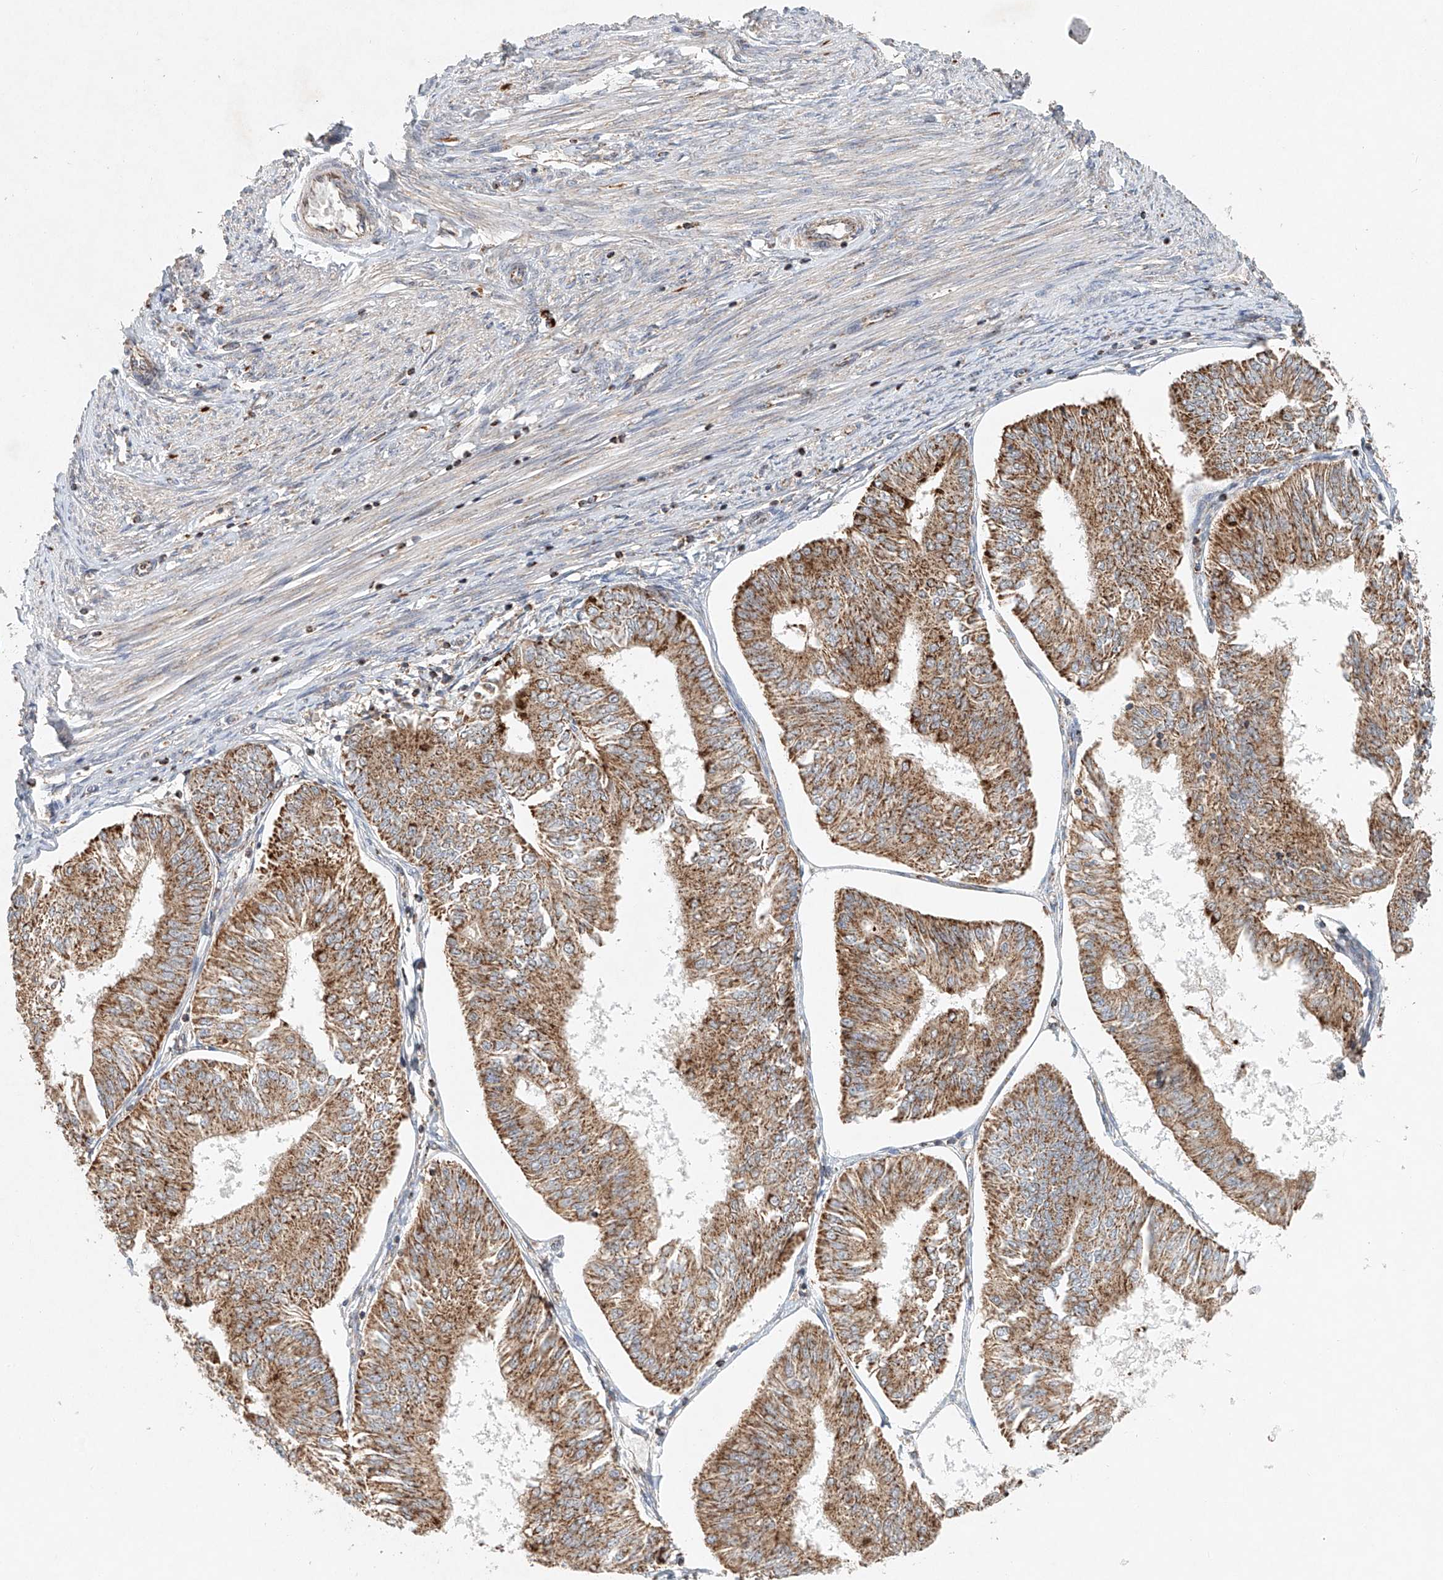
{"staining": {"intensity": "moderate", "quantity": ">75%", "location": "cytoplasmic/membranous"}, "tissue": "endometrial cancer", "cell_type": "Tumor cells", "image_type": "cancer", "snomed": [{"axis": "morphology", "description": "Adenocarcinoma, NOS"}, {"axis": "topography", "description": "Endometrium"}], "caption": "This image displays endometrial cancer (adenocarcinoma) stained with immunohistochemistry (IHC) to label a protein in brown. The cytoplasmic/membranous of tumor cells show moderate positivity for the protein. Nuclei are counter-stained blue.", "gene": "DCAF11", "patient": {"sex": "female", "age": 58}}